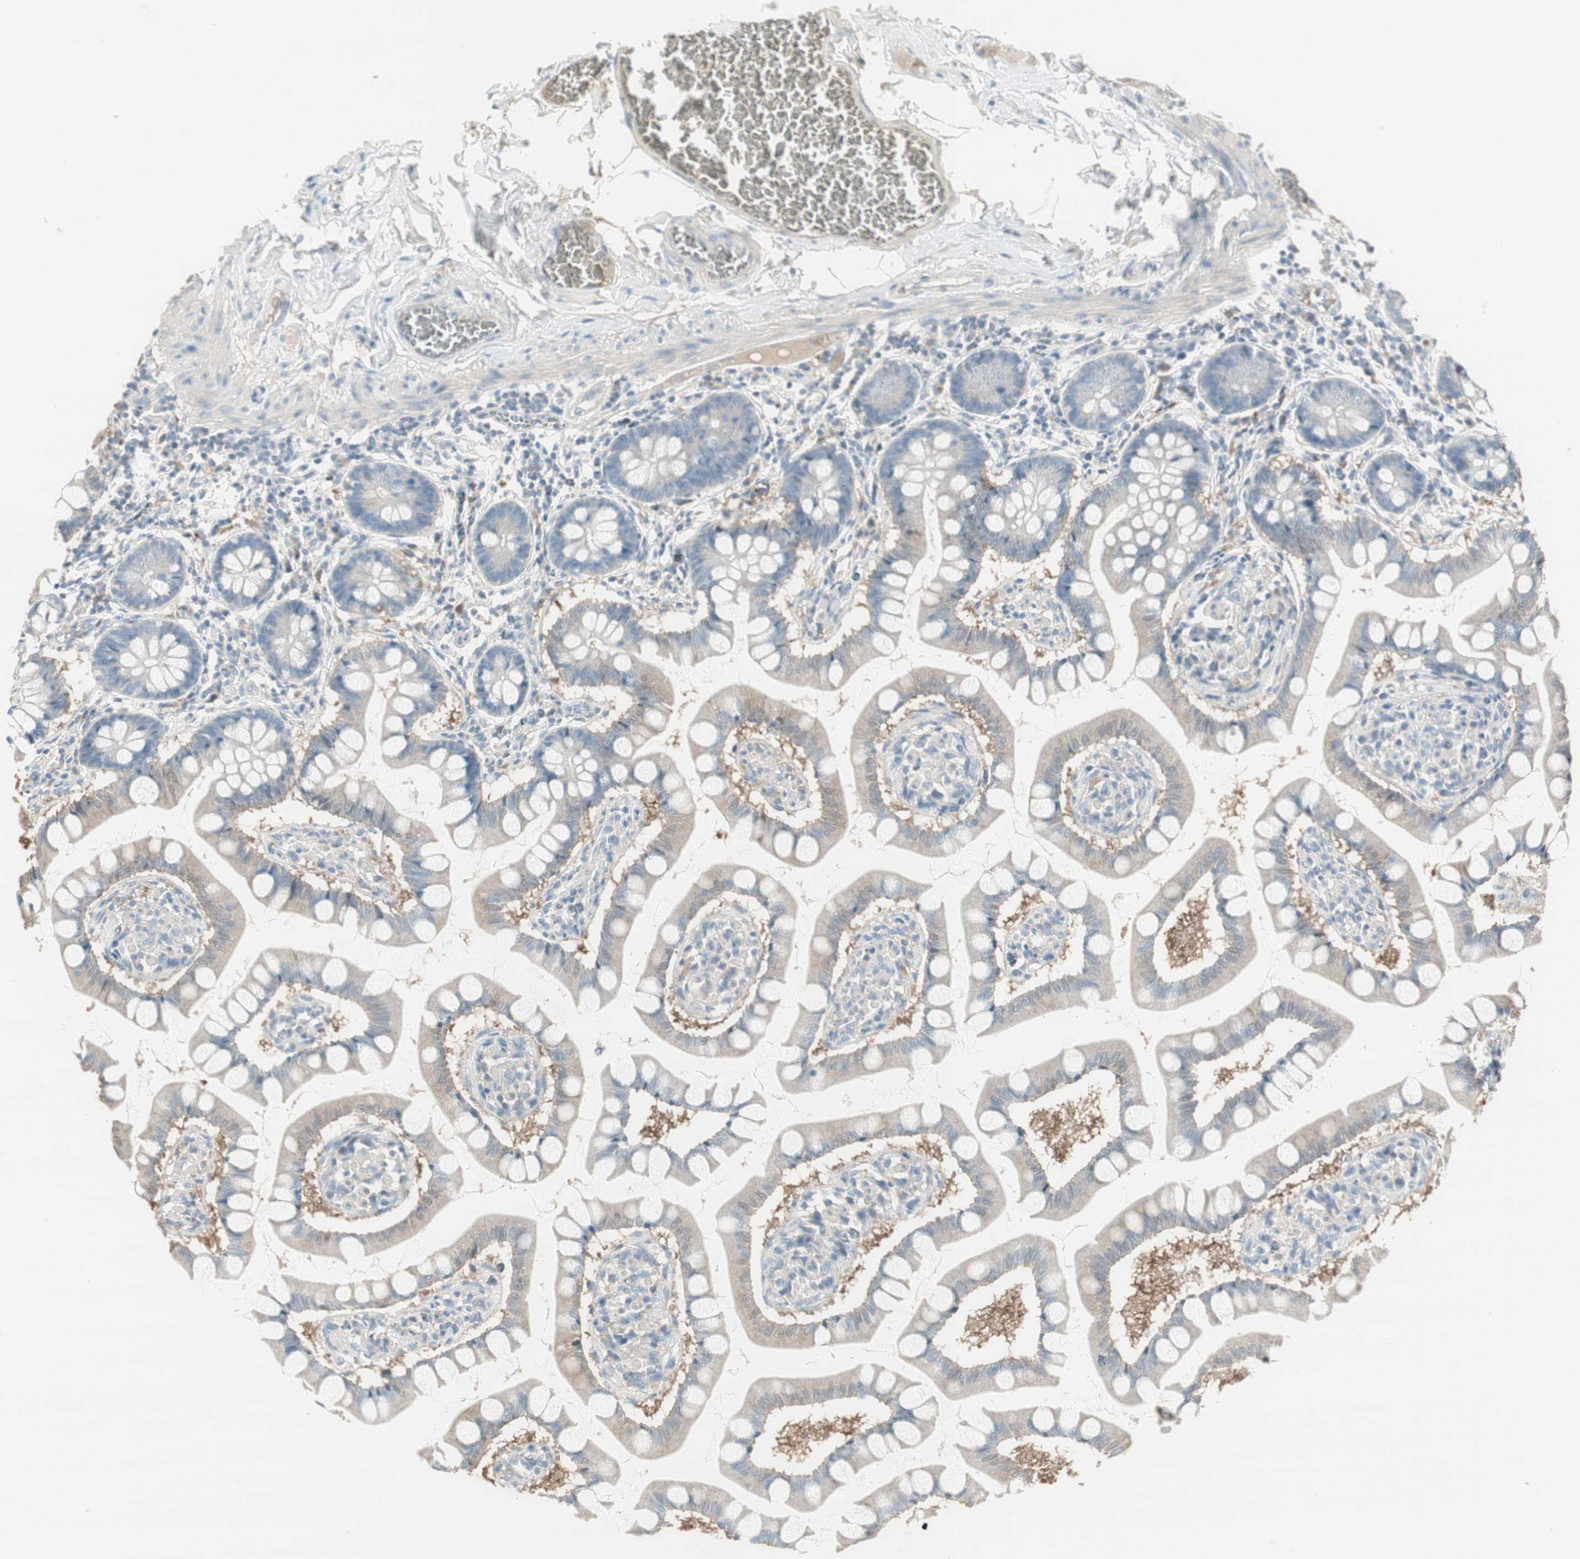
{"staining": {"intensity": "weak", "quantity": "25%-75%", "location": "cytoplasmic/membranous"}, "tissue": "small intestine", "cell_type": "Glandular cells", "image_type": "normal", "snomed": [{"axis": "morphology", "description": "Normal tissue, NOS"}, {"axis": "topography", "description": "Small intestine"}], "caption": "Immunohistochemistry staining of normal small intestine, which demonstrates low levels of weak cytoplasmic/membranous expression in approximately 25%-75% of glandular cells indicating weak cytoplasmic/membranous protein expression. The staining was performed using DAB (3,3'-diaminobenzidine) (brown) for protein detection and nuclei were counterstained in hematoxylin (blue).", "gene": "EVA1A", "patient": {"sex": "male", "age": 41}}